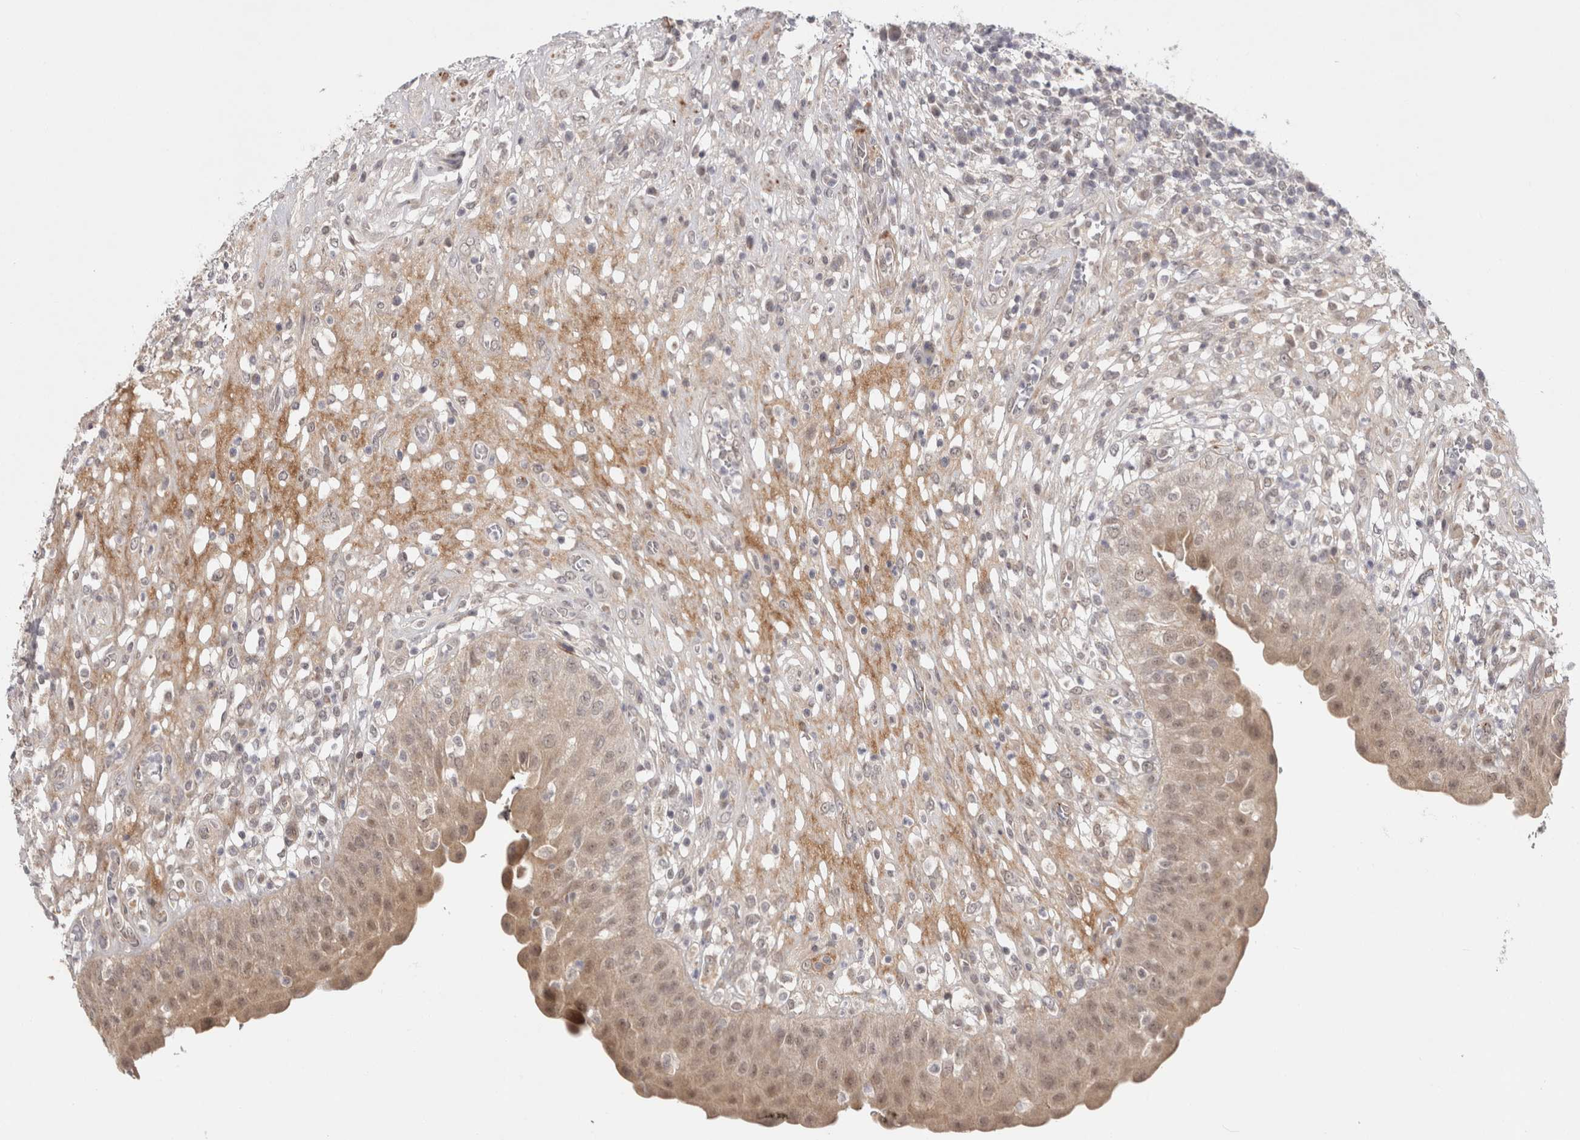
{"staining": {"intensity": "weak", "quantity": ">75%", "location": "cytoplasmic/membranous,nuclear"}, "tissue": "urinary bladder", "cell_type": "Urothelial cells", "image_type": "normal", "snomed": [{"axis": "morphology", "description": "Normal tissue, NOS"}, {"axis": "topography", "description": "Urinary bladder"}], "caption": "Unremarkable urinary bladder was stained to show a protein in brown. There is low levels of weak cytoplasmic/membranous,nuclear staining in approximately >75% of urothelial cells. Using DAB (brown) and hematoxylin (blue) stains, captured at high magnification using brightfield microscopy.", "gene": "ZNF318", "patient": {"sex": "female", "age": 62}}